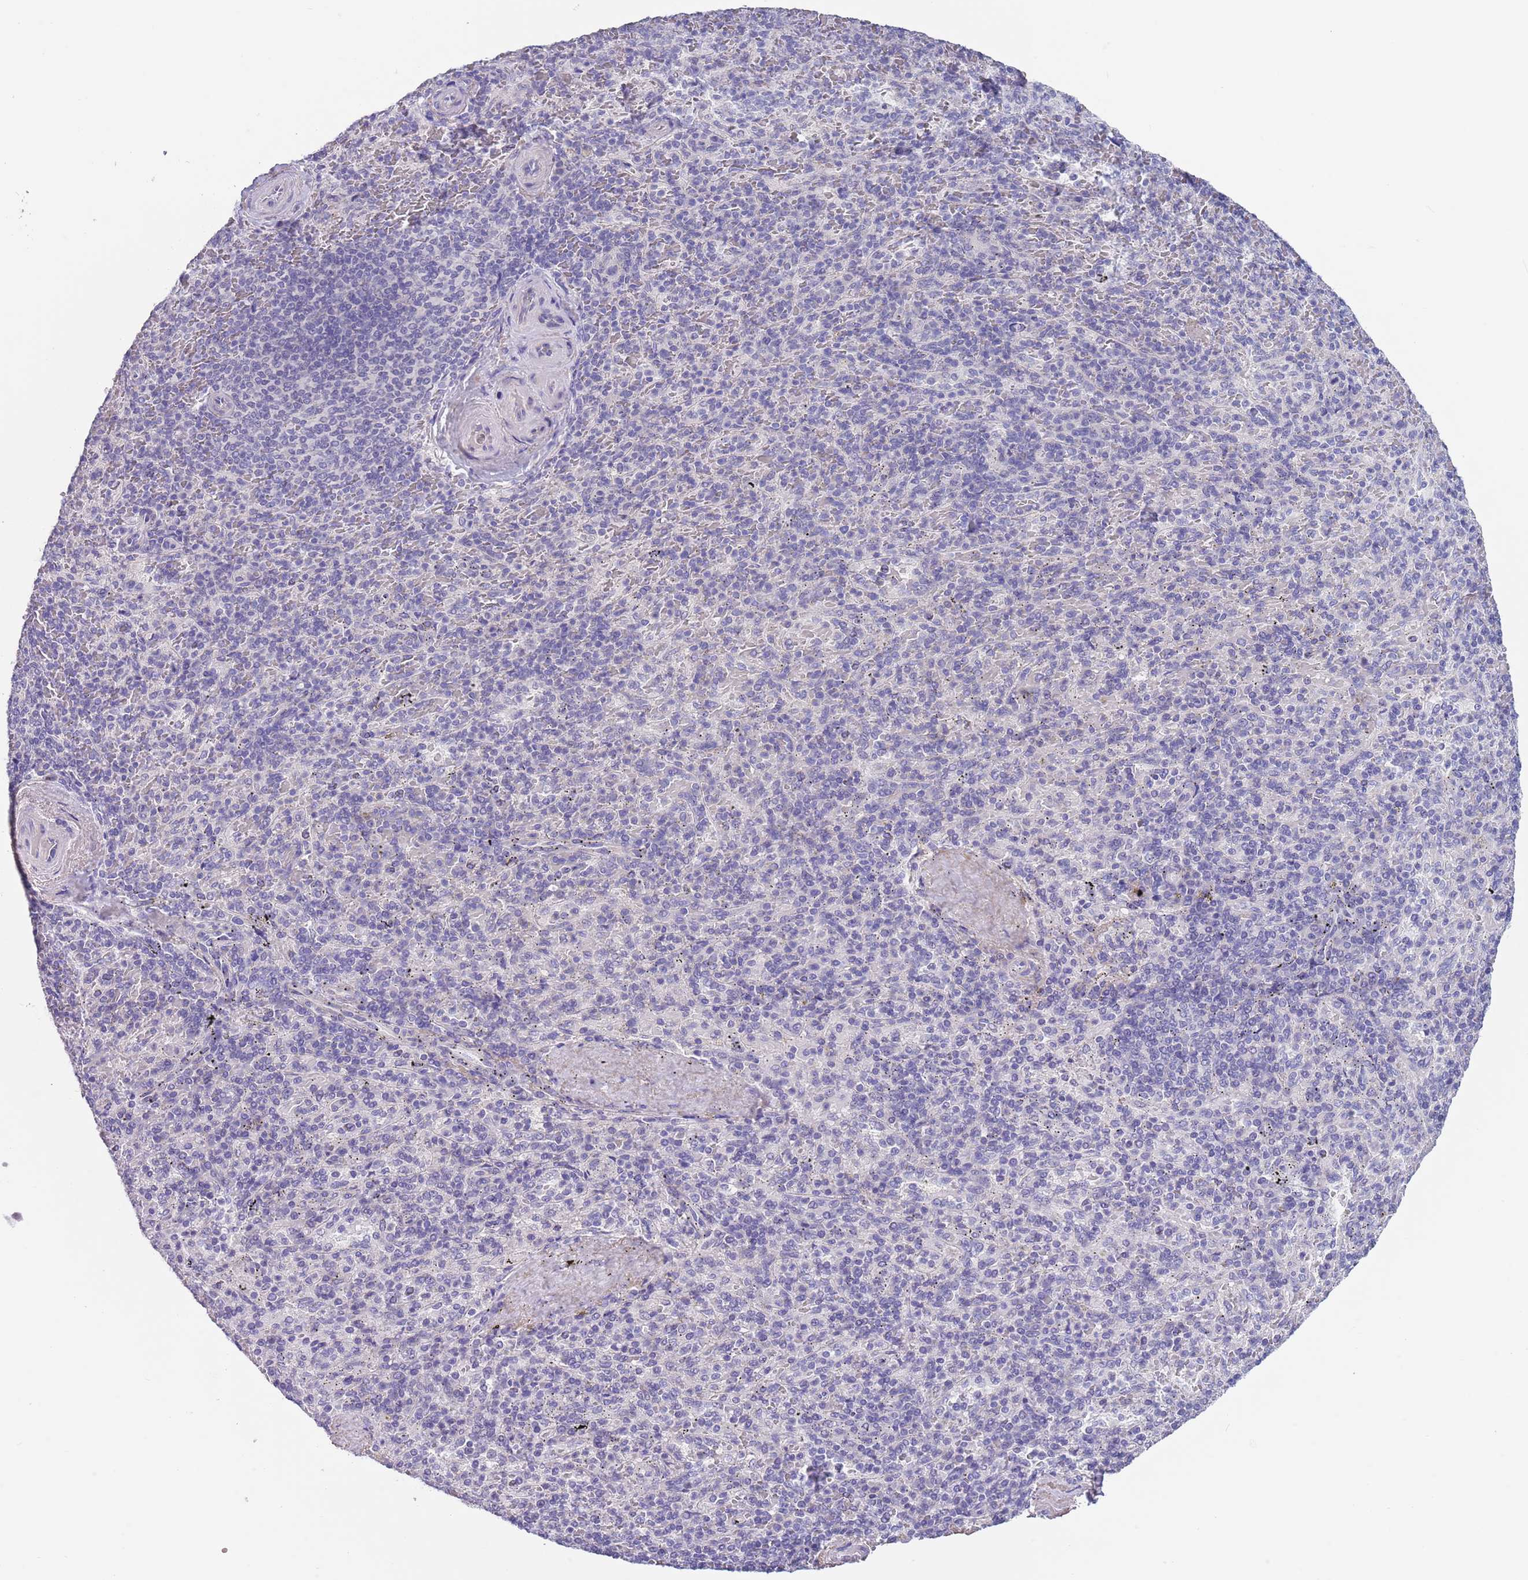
{"staining": {"intensity": "negative", "quantity": "none", "location": "none"}, "tissue": "spleen", "cell_type": "Cells in red pulp", "image_type": "normal", "snomed": [{"axis": "morphology", "description": "Normal tissue, NOS"}, {"axis": "topography", "description": "Spleen"}], "caption": "Normal spleen was stained to show a protein in brown. There is no significant positivity in cells in red pulp. (DAB (3,3'-diaminobenzidine) immunohistochemistry with hematoxylin counter stain).", "gene": "RNF169", "patient": {"sex": "male", "age": 82}}